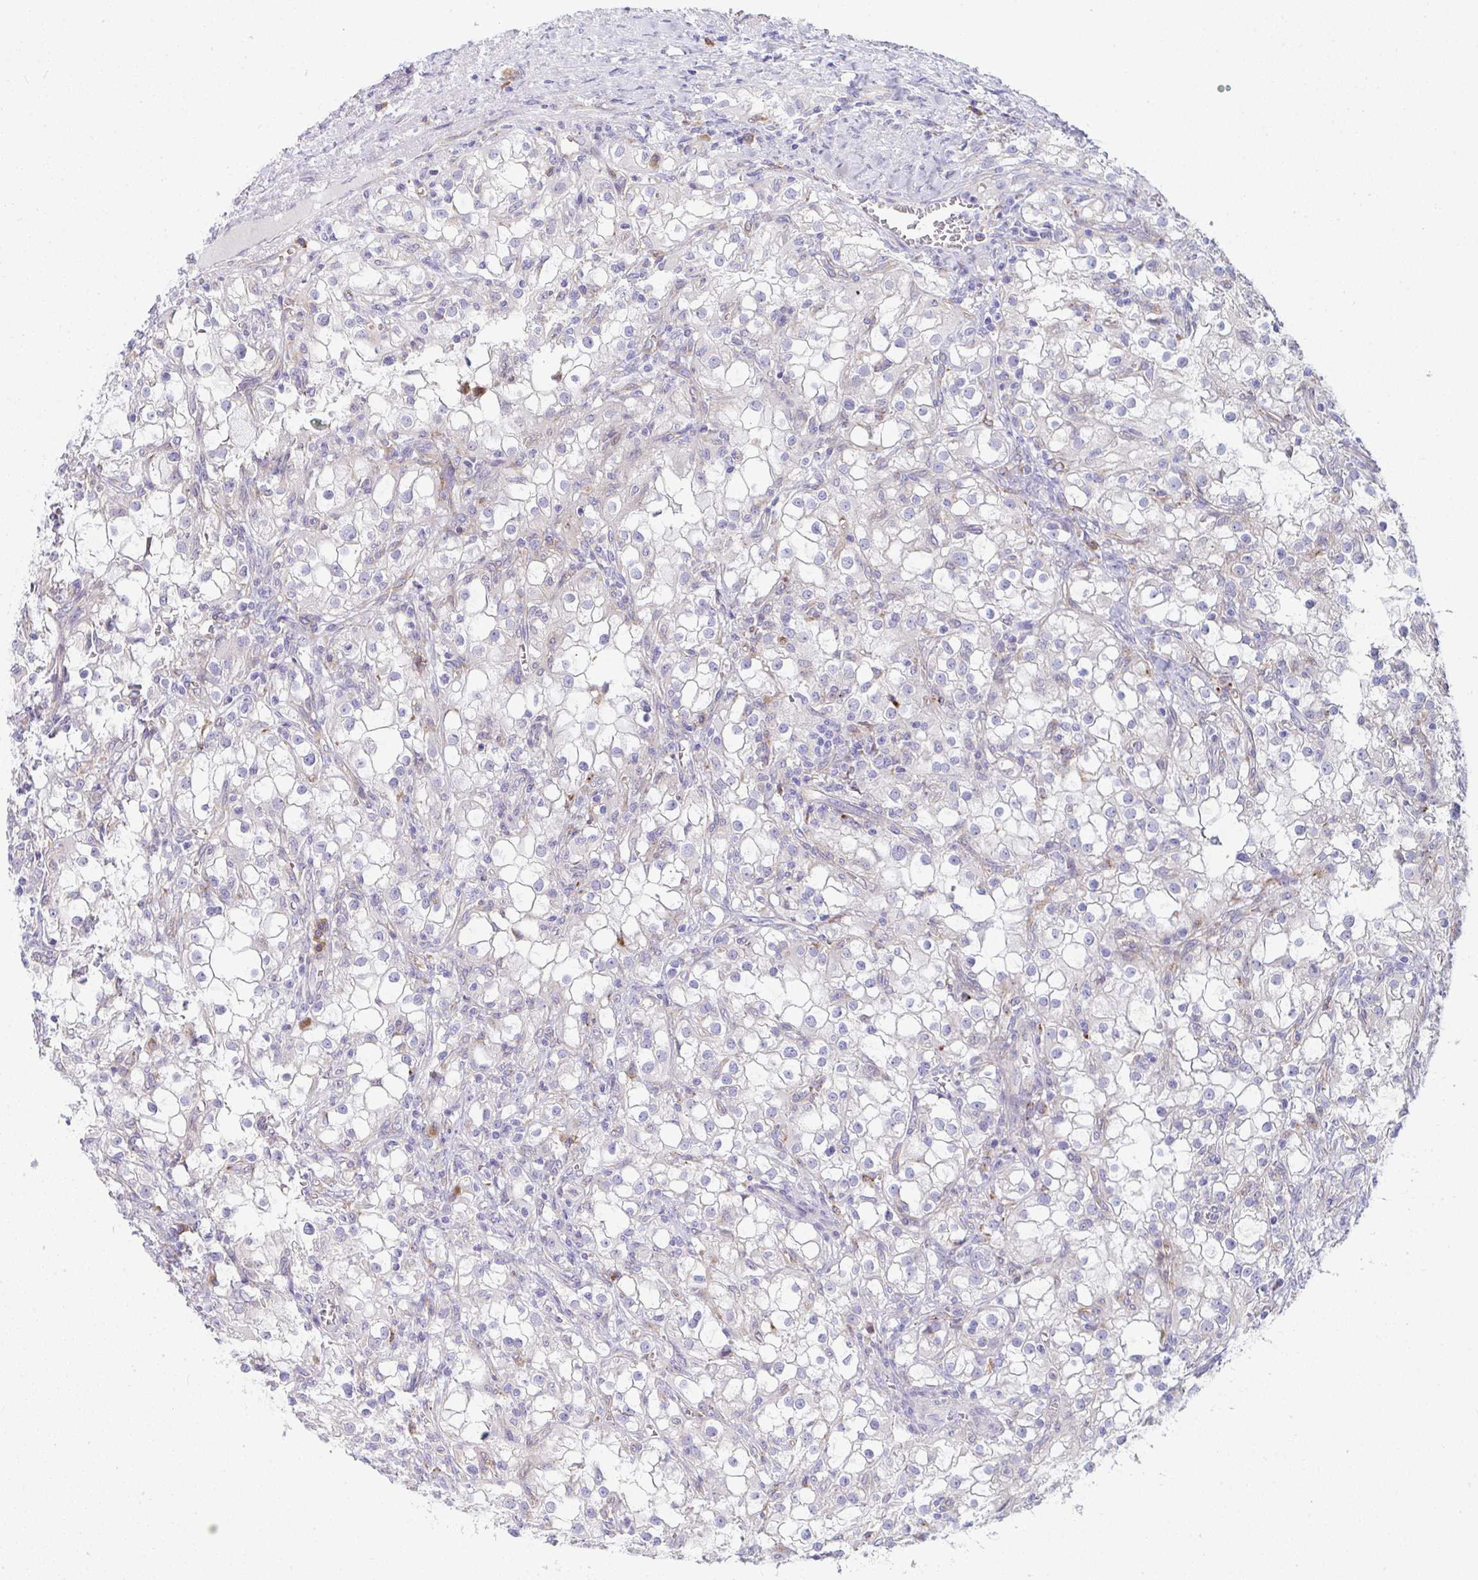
{"staining": {"intensity": "negative", "quantity": "none", "location": "none"}, "tissue": "renal cancer", "cell_type": "Tumor cells", "image_type": "cancer", "snomed": [{"axis": "morphology", "description": "Adenocarcinoma, NOS"}, {"axis": "topography", "description": "Kidney"}], "caption": "An IHC image of renal cancer (adenocarcinoma) is shown. There is no staining in tumor cells of renal cancer (adenocarcinoma). (DAB IHC visualized using brightfield microscopy, high magnification).", "gene": "GAB1", "patient": {"sex": "female", "age": 74}}